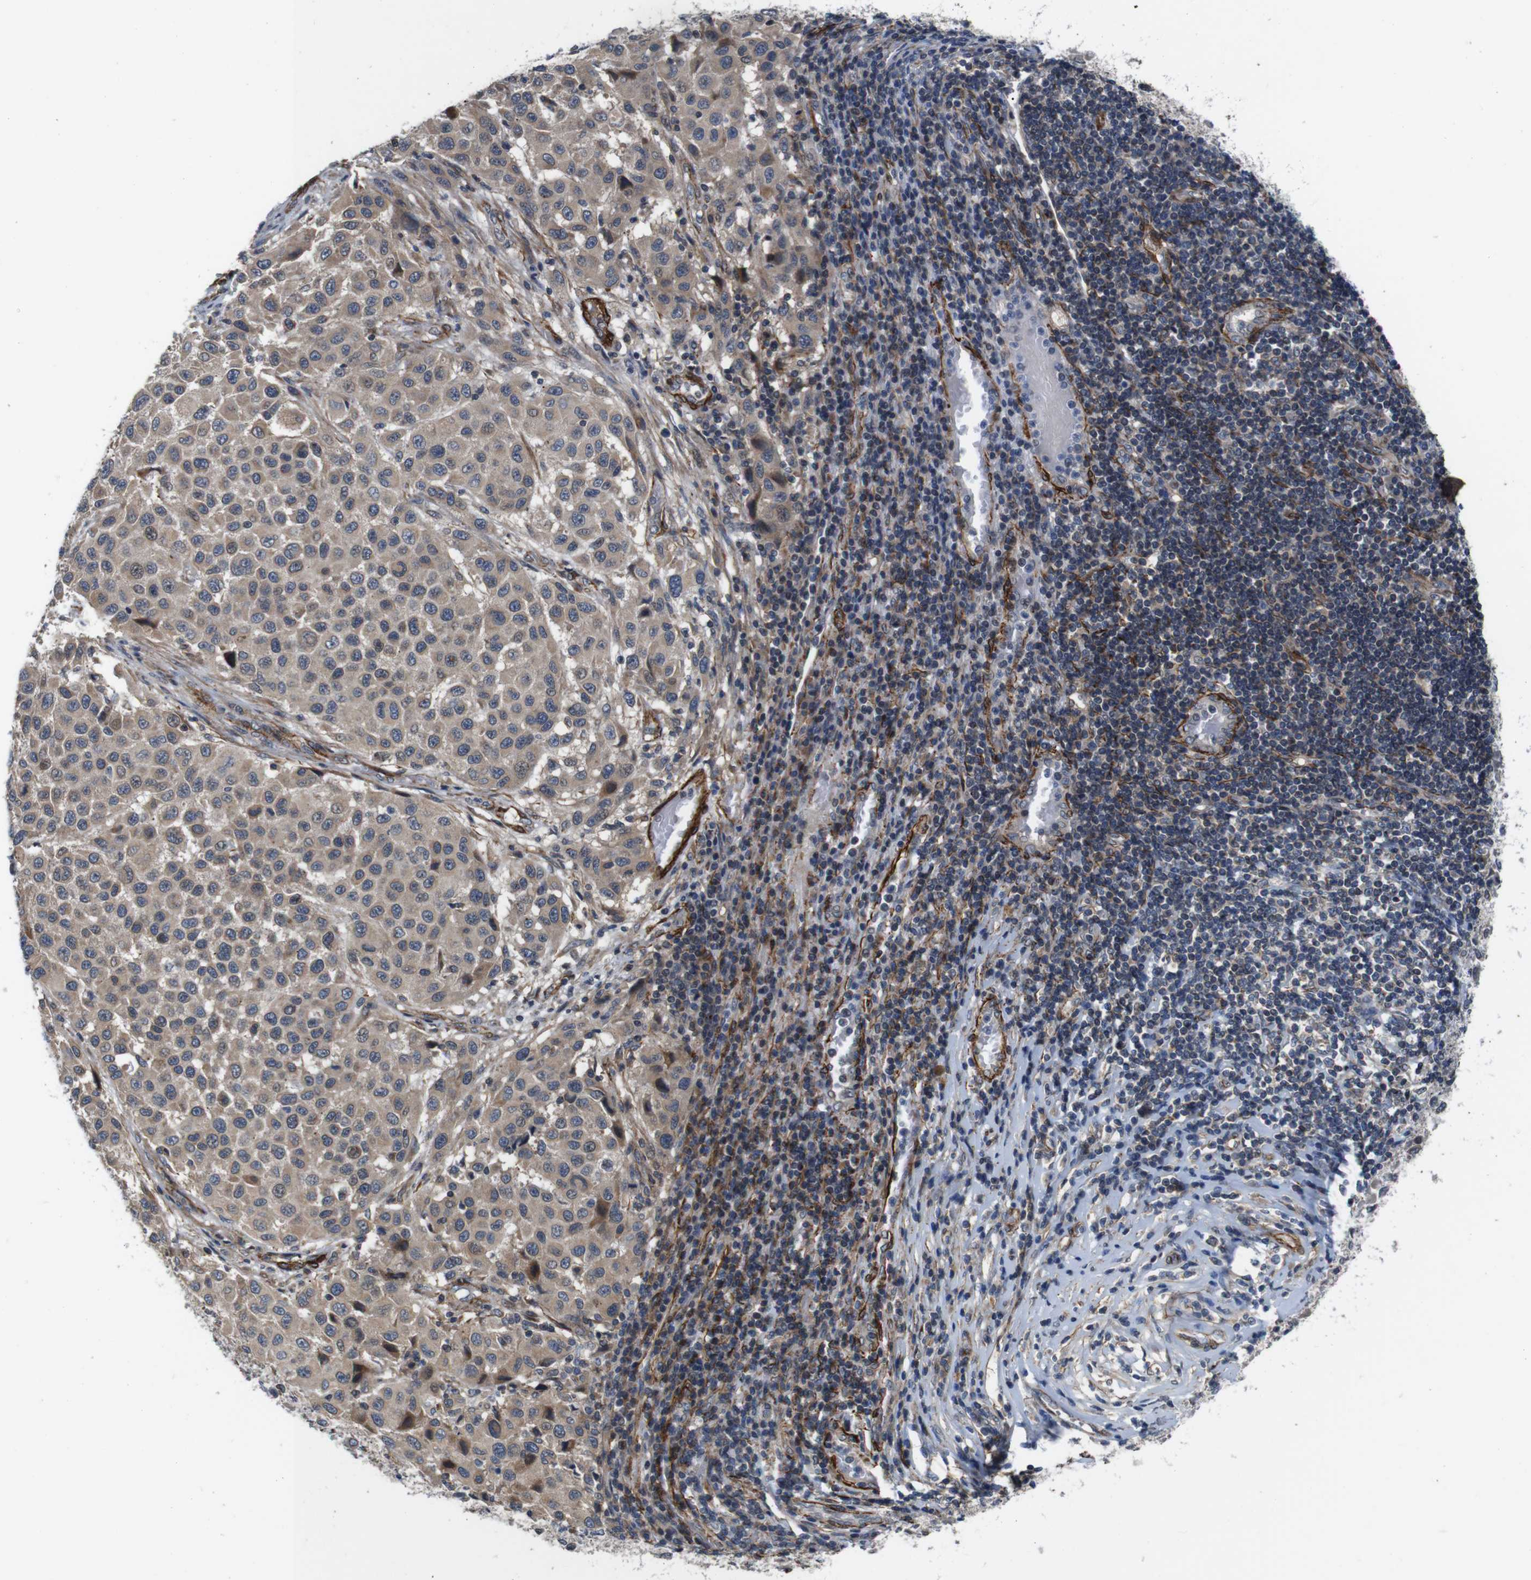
{"staining": {"intensity": "weak", "quantity": ">75%", "location": "cytoplasmic/membranous"}, "tissue": "melanoma", "cell_type": "Tumor cells", "image_type": "cancer", "snomed": [{"axis": "morphology", "description": "Malignant melanoma, Metastatic site"}, {"axis": "topography", "description": "Lymph node"}], "caption": "Immunohistochemical staining of human melanoma exhibits low levels of weak cytoplasmic/membranous expression in approximately >75% of tumor cells.", "gene": "GGT7", "patient": {"sex": "male", "age": 61}}